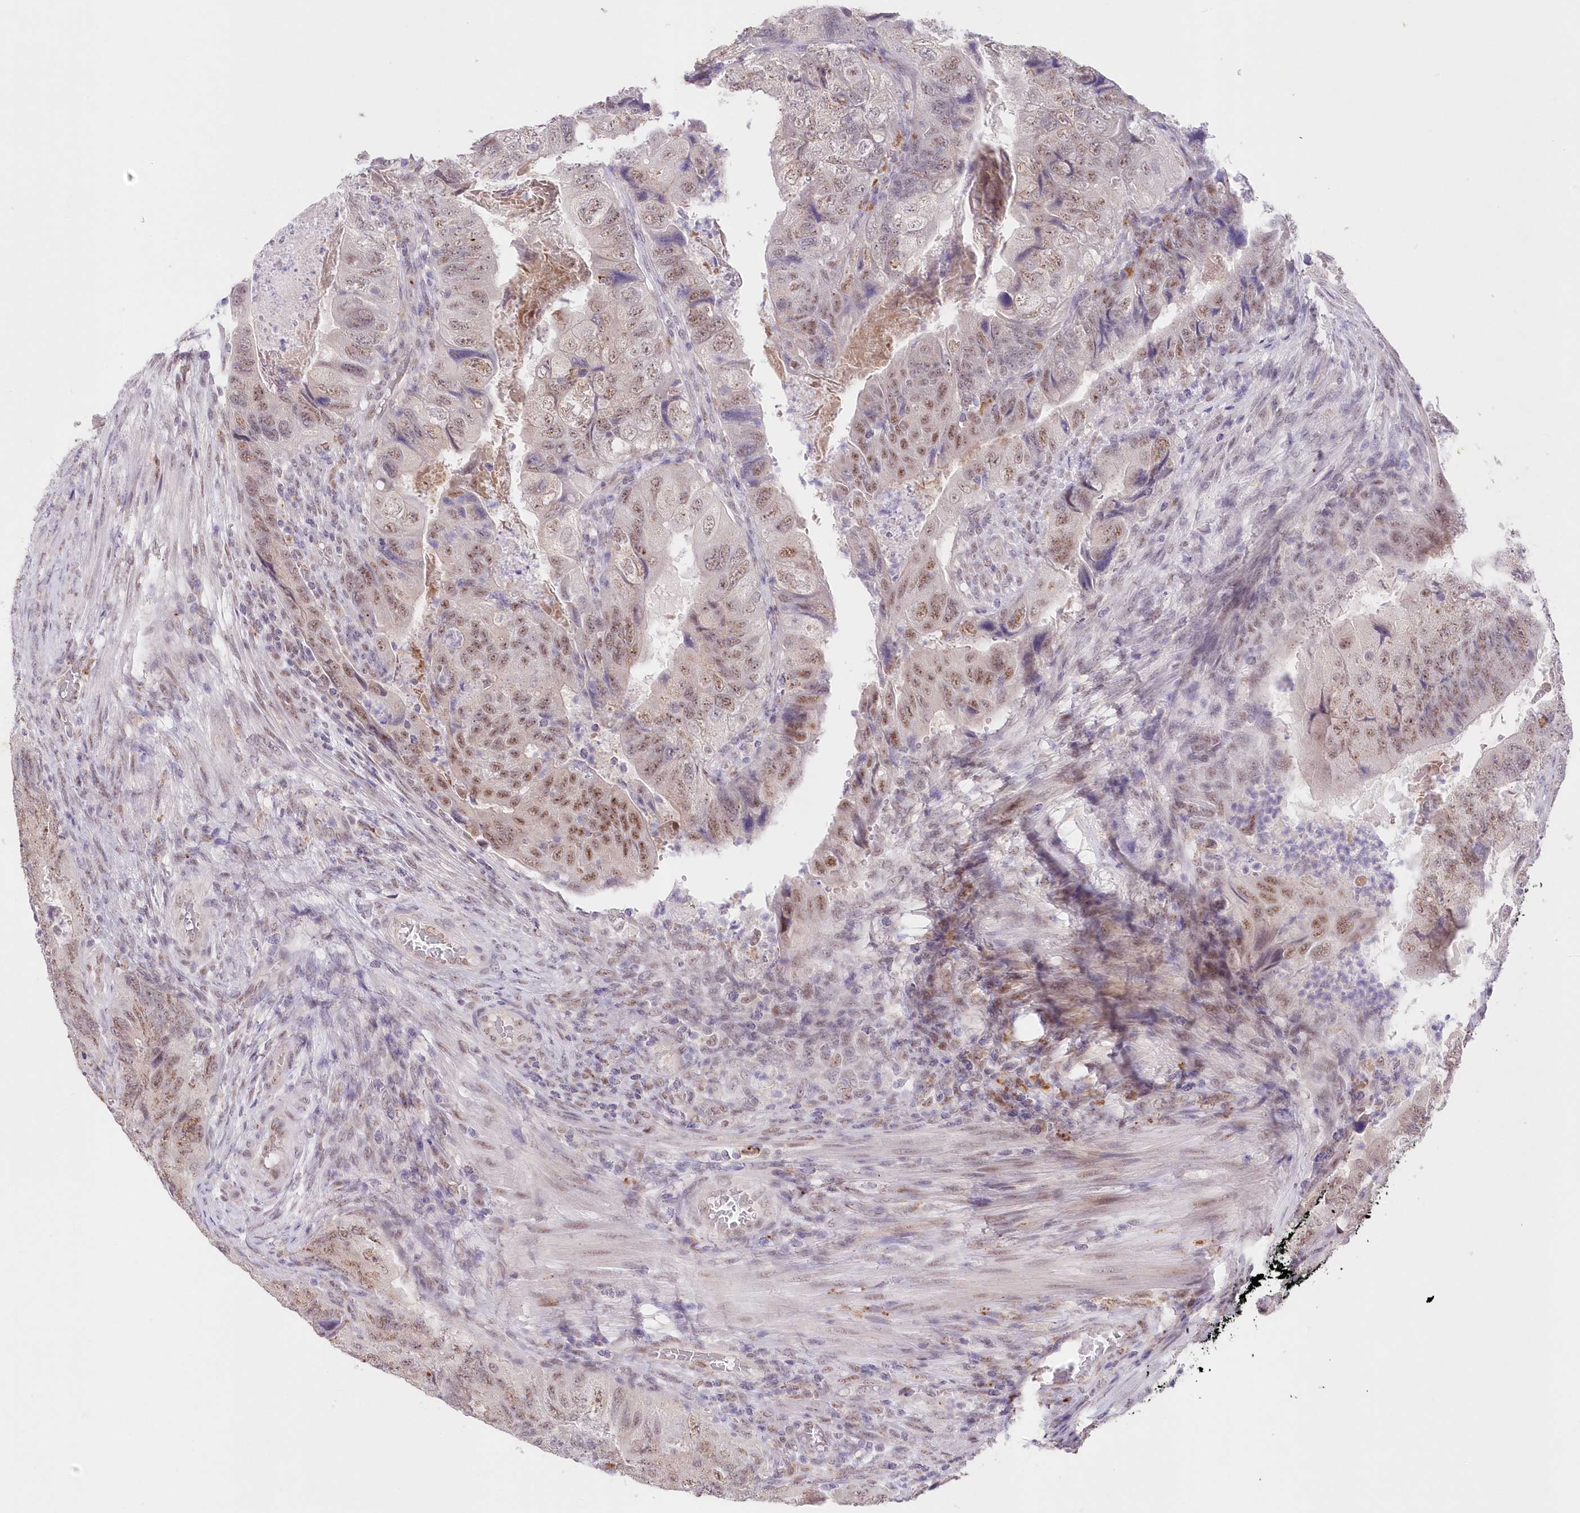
{"staining": {"intensity": "moderate", "quantity": "25%-75%", "location": "nuclear"}, "tissue": "colorectal cancer", "cell_type": "Tumor cells", "image_type": "cancer", "snomed": [{"axis": "morphology", "description": "Adenocarcinoma, NOS"}, {"axis": "topography", "description": "Rectum"}], "caption": "A medium amount of moderate nuclear staining is present in about 25%-75% of tumor cells in colorectal cancer (adenocarcinoma) tissue.", "gene": "RBM27", "patient": {"sex": "male", "age": 63}}